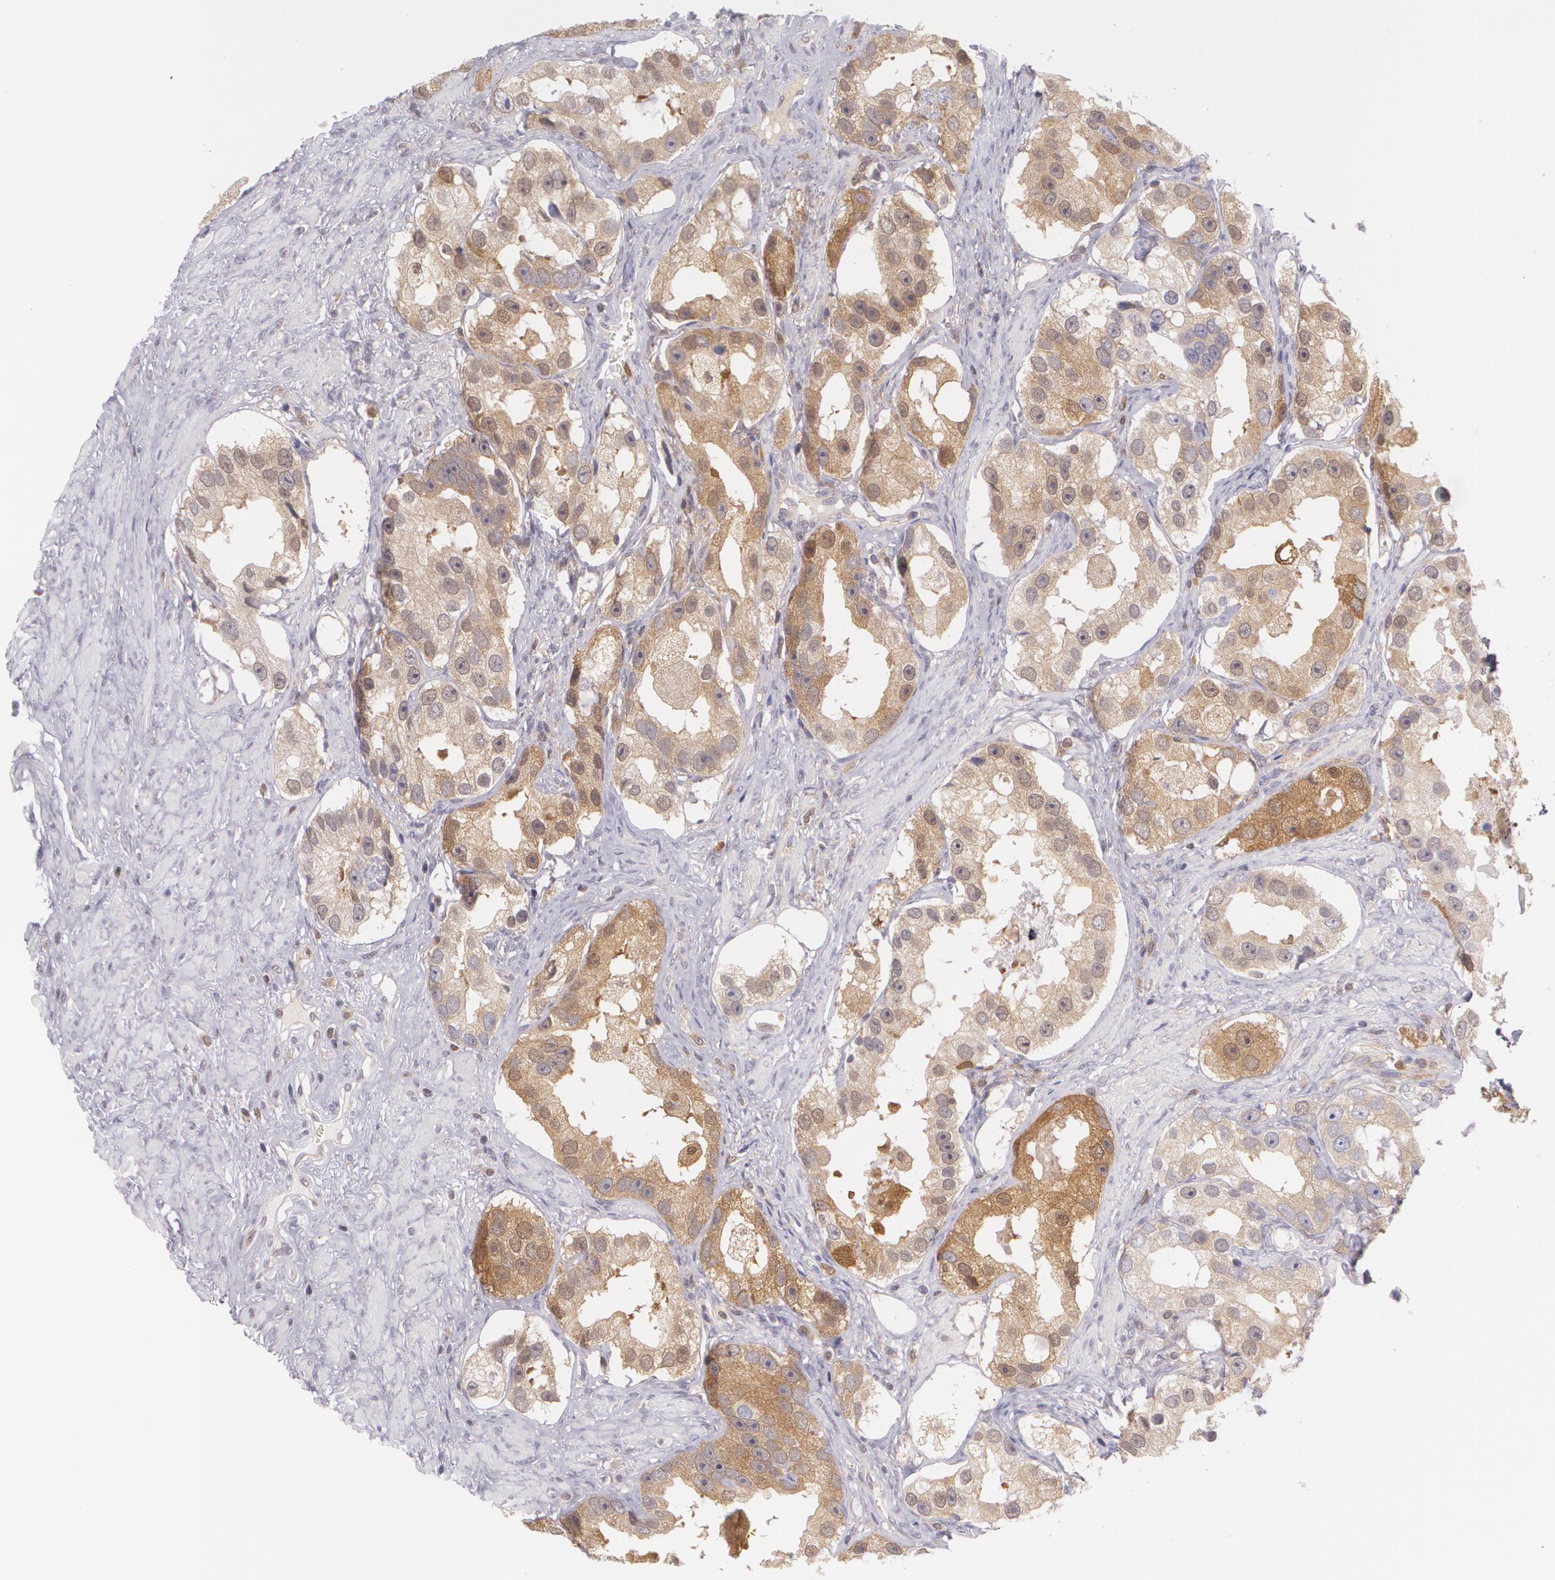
{"staining": {"intensity": "strong", "quantity": ">75%", "location": "cytoplasmic/membranous"}, "tissue": "prostate cancer", "cell_type": "Tumor cells", "image_type": "cancer", "snomed": [{"axis": "morphology", "description": "Adenocarcinoma, High grade"}, {"axis": "topography", "description": "Prostate"}], "caption": "The image shows staining of prostate adenocarcinoma (high-grade), revealing strong cytoplasmic/membranous protein staining (brown color) within tumor cells.", "gene": "HSPH1", "patient": {"sex": "male", "age": 63}}